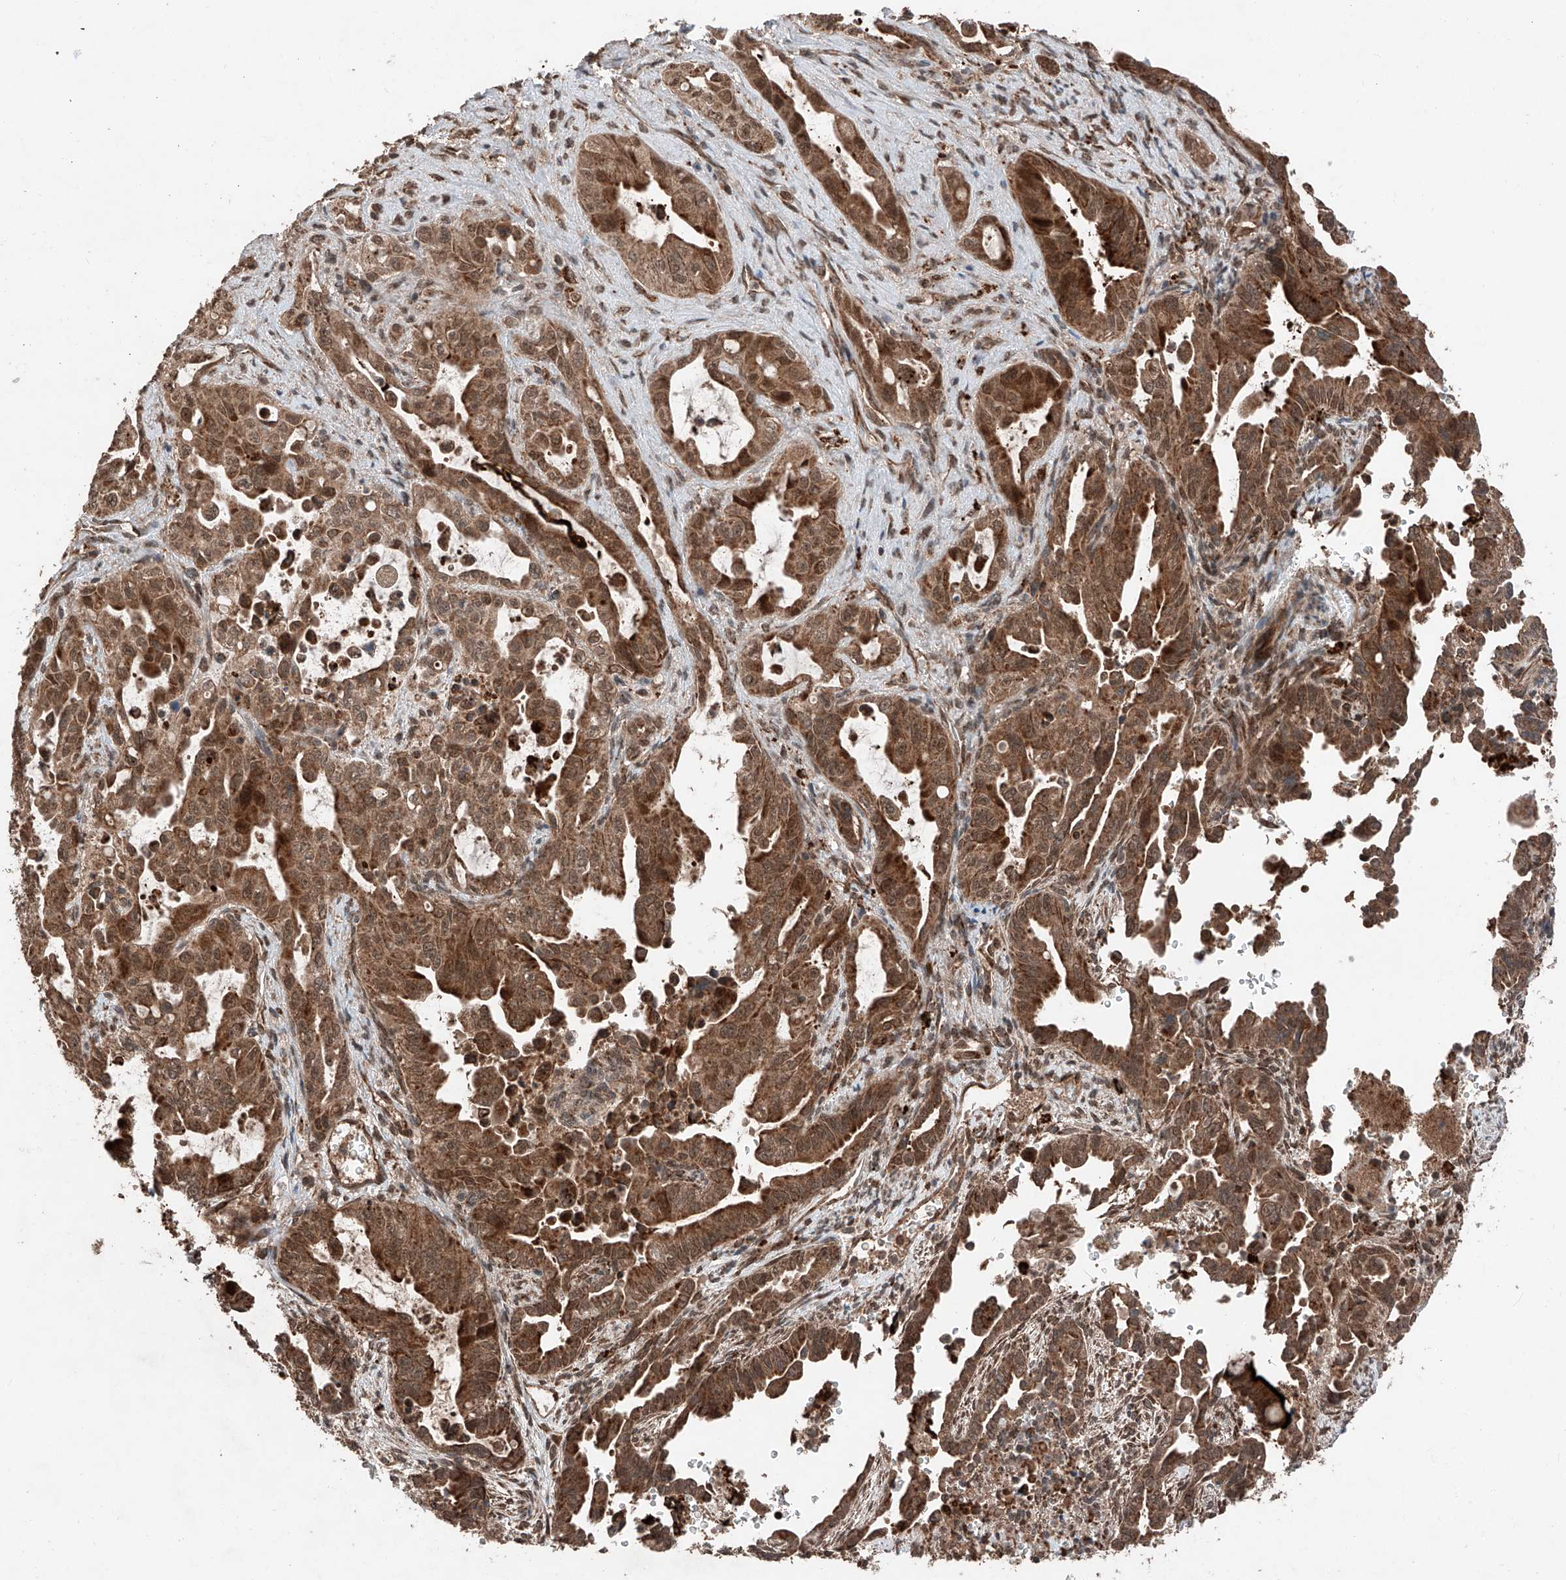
{"staining": {"intensity": "moderate", "quantity": ">75%", "location": "cytoplasmic/membranous,nuclear"}, "tissue": "pancreatic cancer", "cell_type": "Tumor cells", "image_type": "cancer", "snomed": [{"axis": "morphology", "description": "Adenocarcinoma, NOS"}, {"axis": "topography", "description": "Pancreas"}], "caption": "Protein staining reveals moderate cytoplasmic/membranous and nuclear positivity in about >75% of tumor cells in pancreatic cancer.", "gene": "ZSCAN29", "patient": {"sex": "male", "age": 70}}